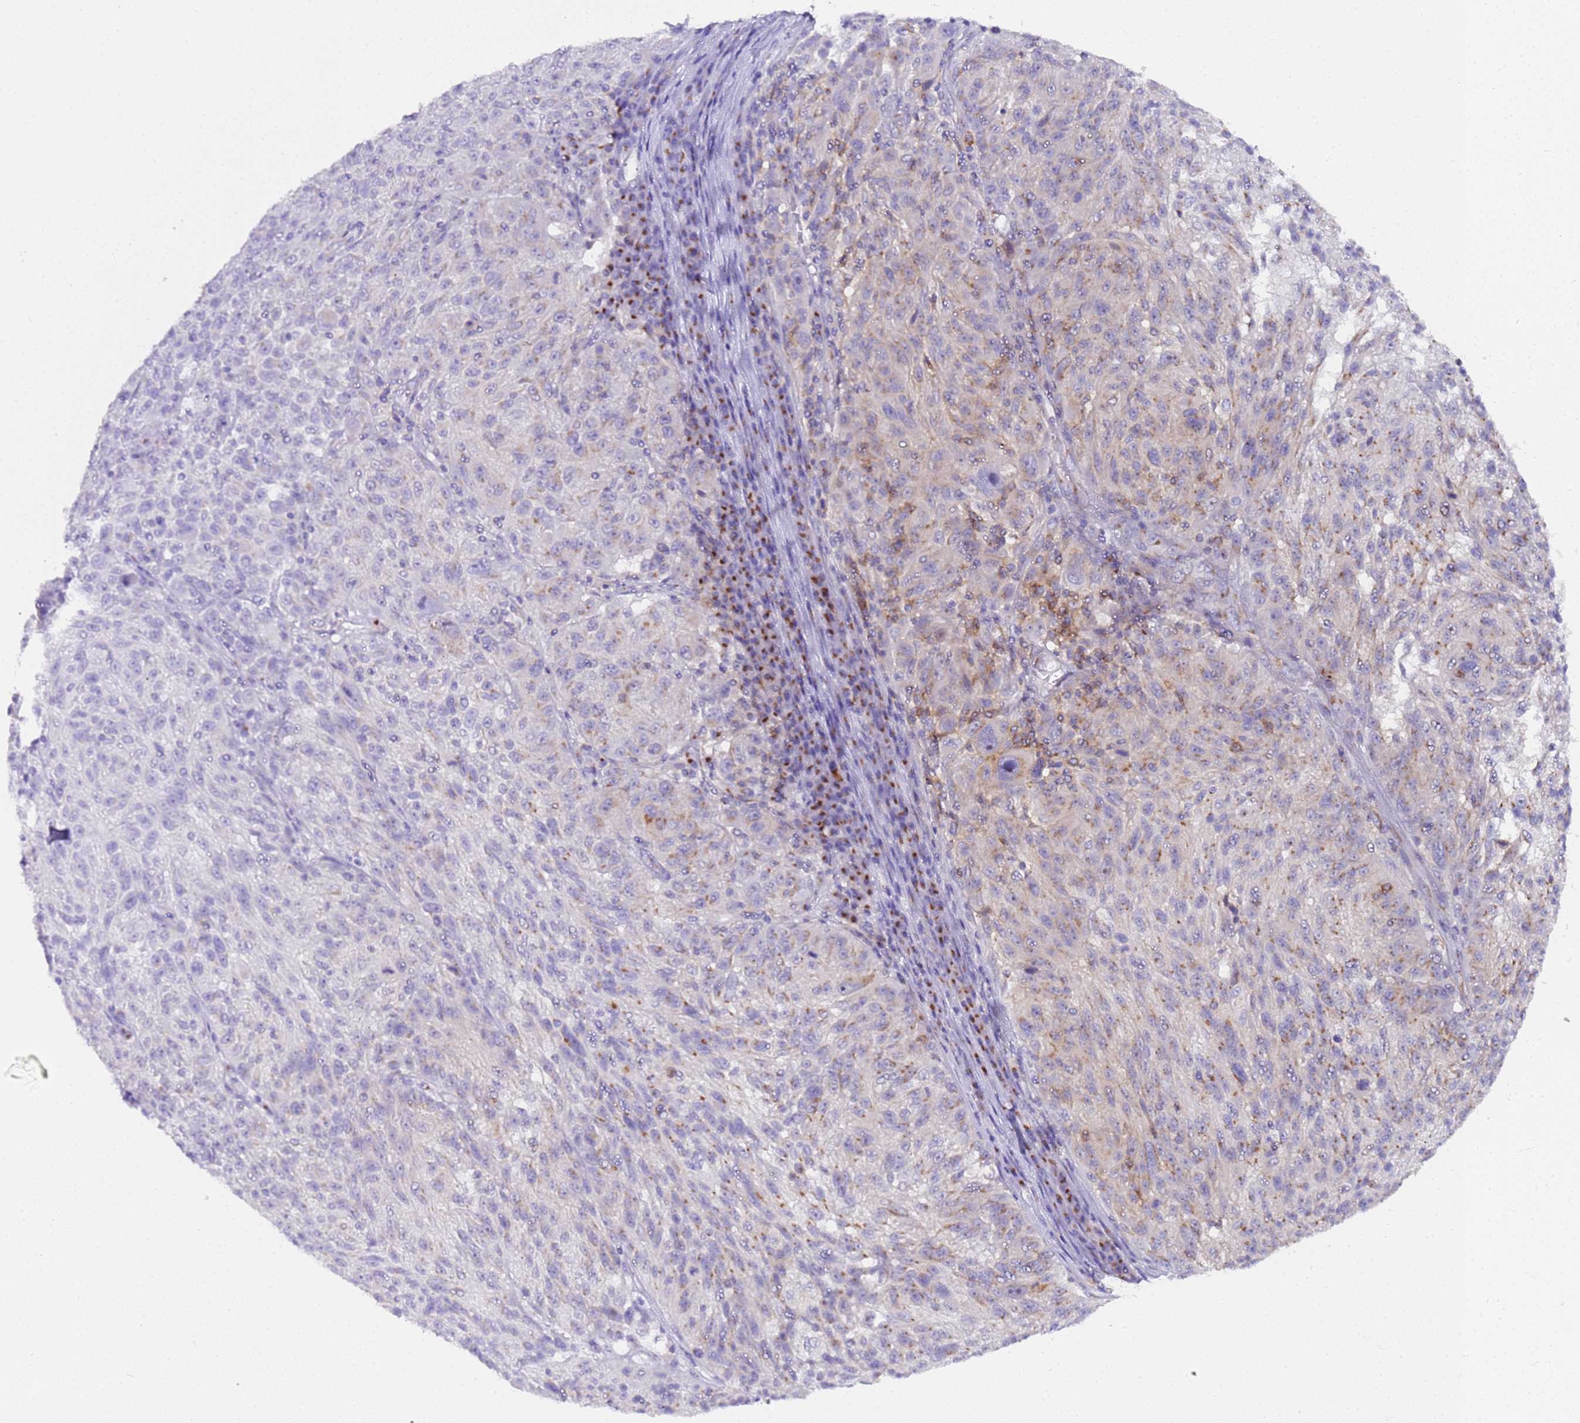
{"staining": {"intensity": "weak", "quantity": "<25%", "location": "cytoplasmic/membranous"}, "tissue": "melanoma", "cell_type": "Tumor cells", "image_type": "cancer", "snomed": [{"axis": "morphology", "description": "Malignant melanoma, NOS"}, {"axis": "topography", "description": "Skin"}], "caption": "Tumor cells show no significant protein expression in melanoma. Nuclei are stained in blue.", "gene": "MRPL49", "patient": {"sex": "male", "age": 53}}